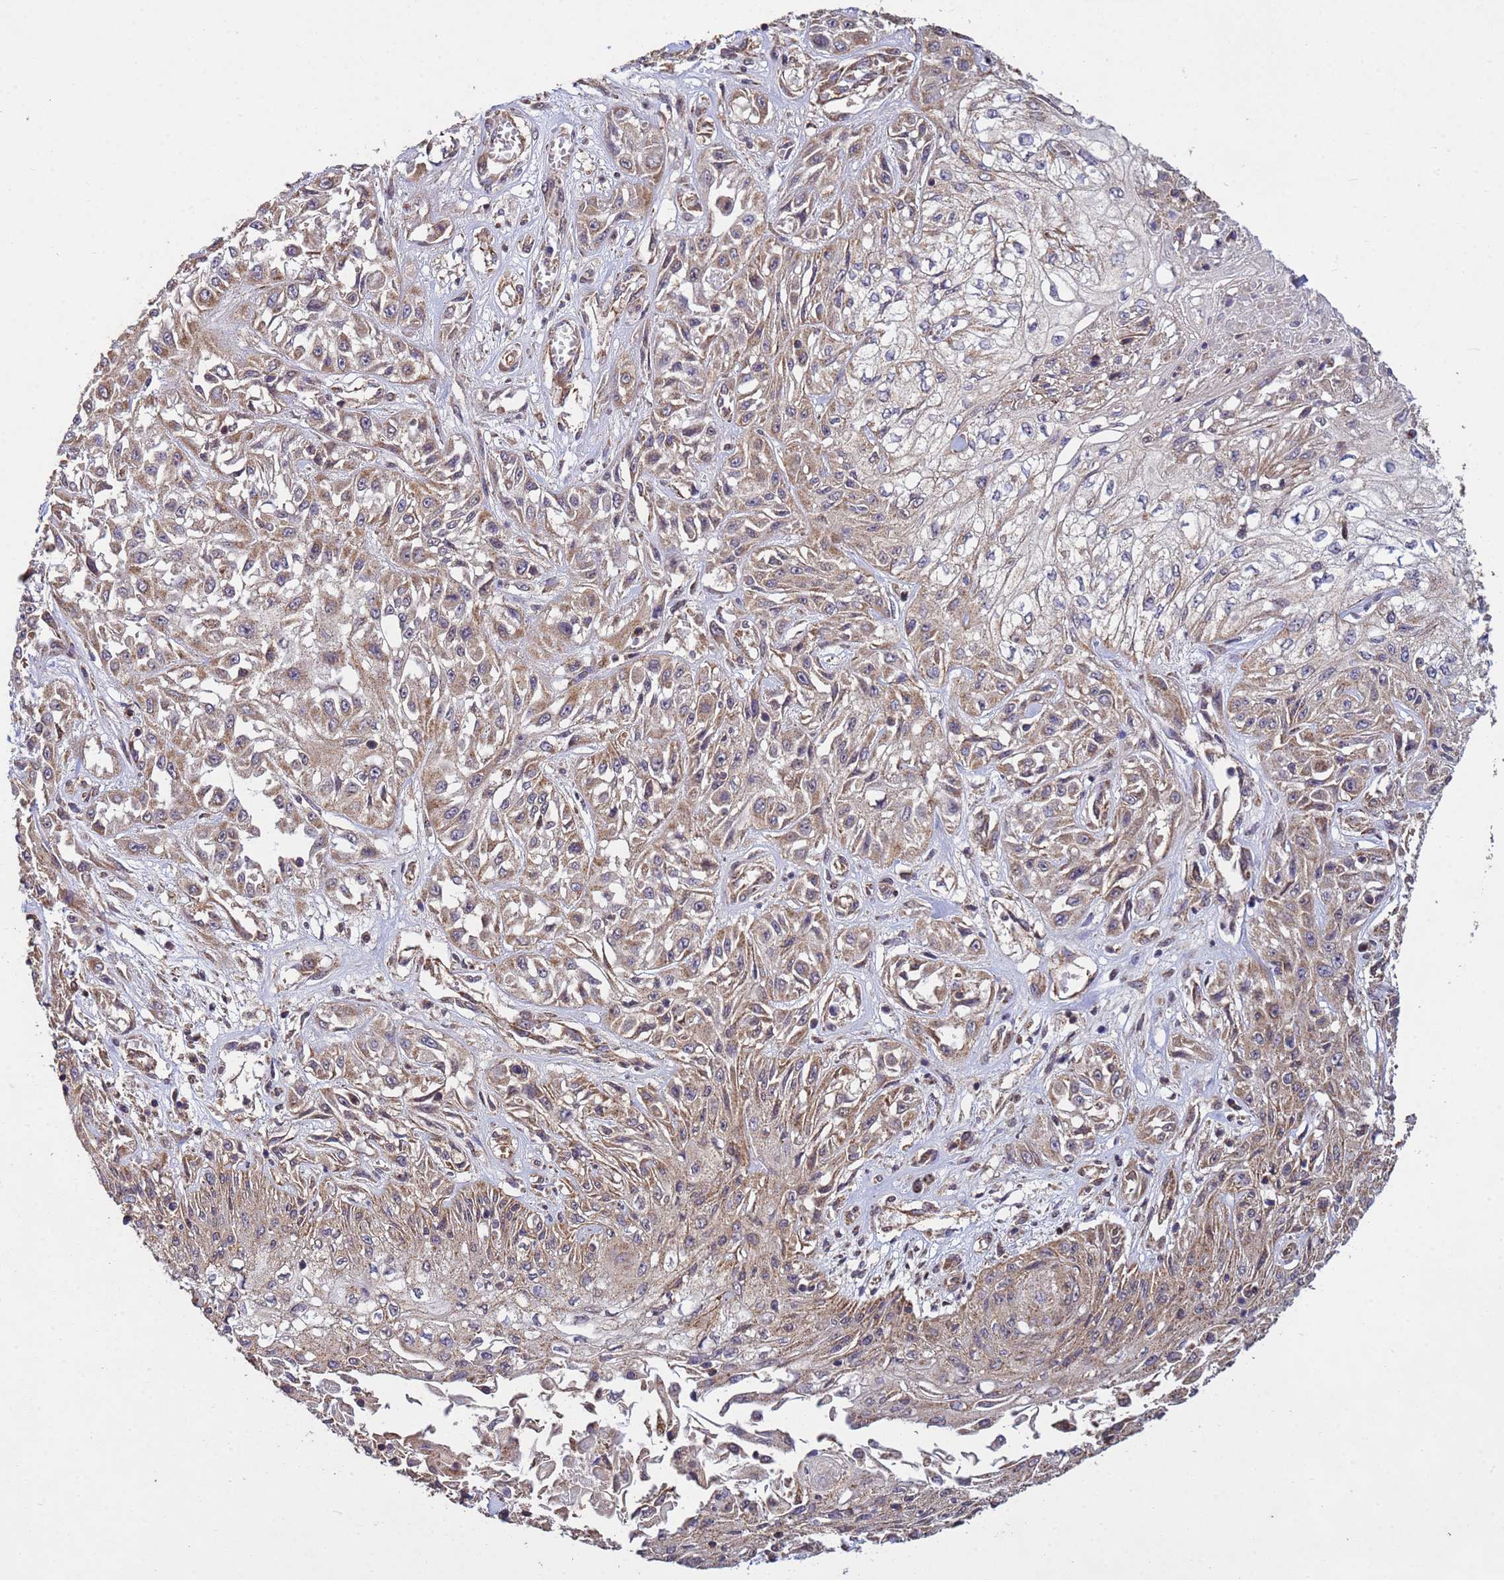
{"staining": {"intensity": "moderate", "quantity": "25%-75%", "location": "cytoplasmic/membranous"}, "tissue": "skin cancer", "cell_type": "Tumor cells", "image_type": "cancer", "snomed": [{"axis": "morphology", "description": "Squamous cell carcinoma, NOS"}, {"axis": "morphology", "description": "Squamous cell carcinoma, metastatic, NOS"}, {"axis": "topography", "description": "Skin"}, {"axis": "topography", "description": "Lymph node"}], "caption": "Tumor cells exhibit medium levels of moderate cytoplasmic/membranous expression in about 25%-75% of cells in human skin metastatic squamous cell carcinoma.", "gene": "P2RX7", "patient": {"sex": "male", "age": 75}}